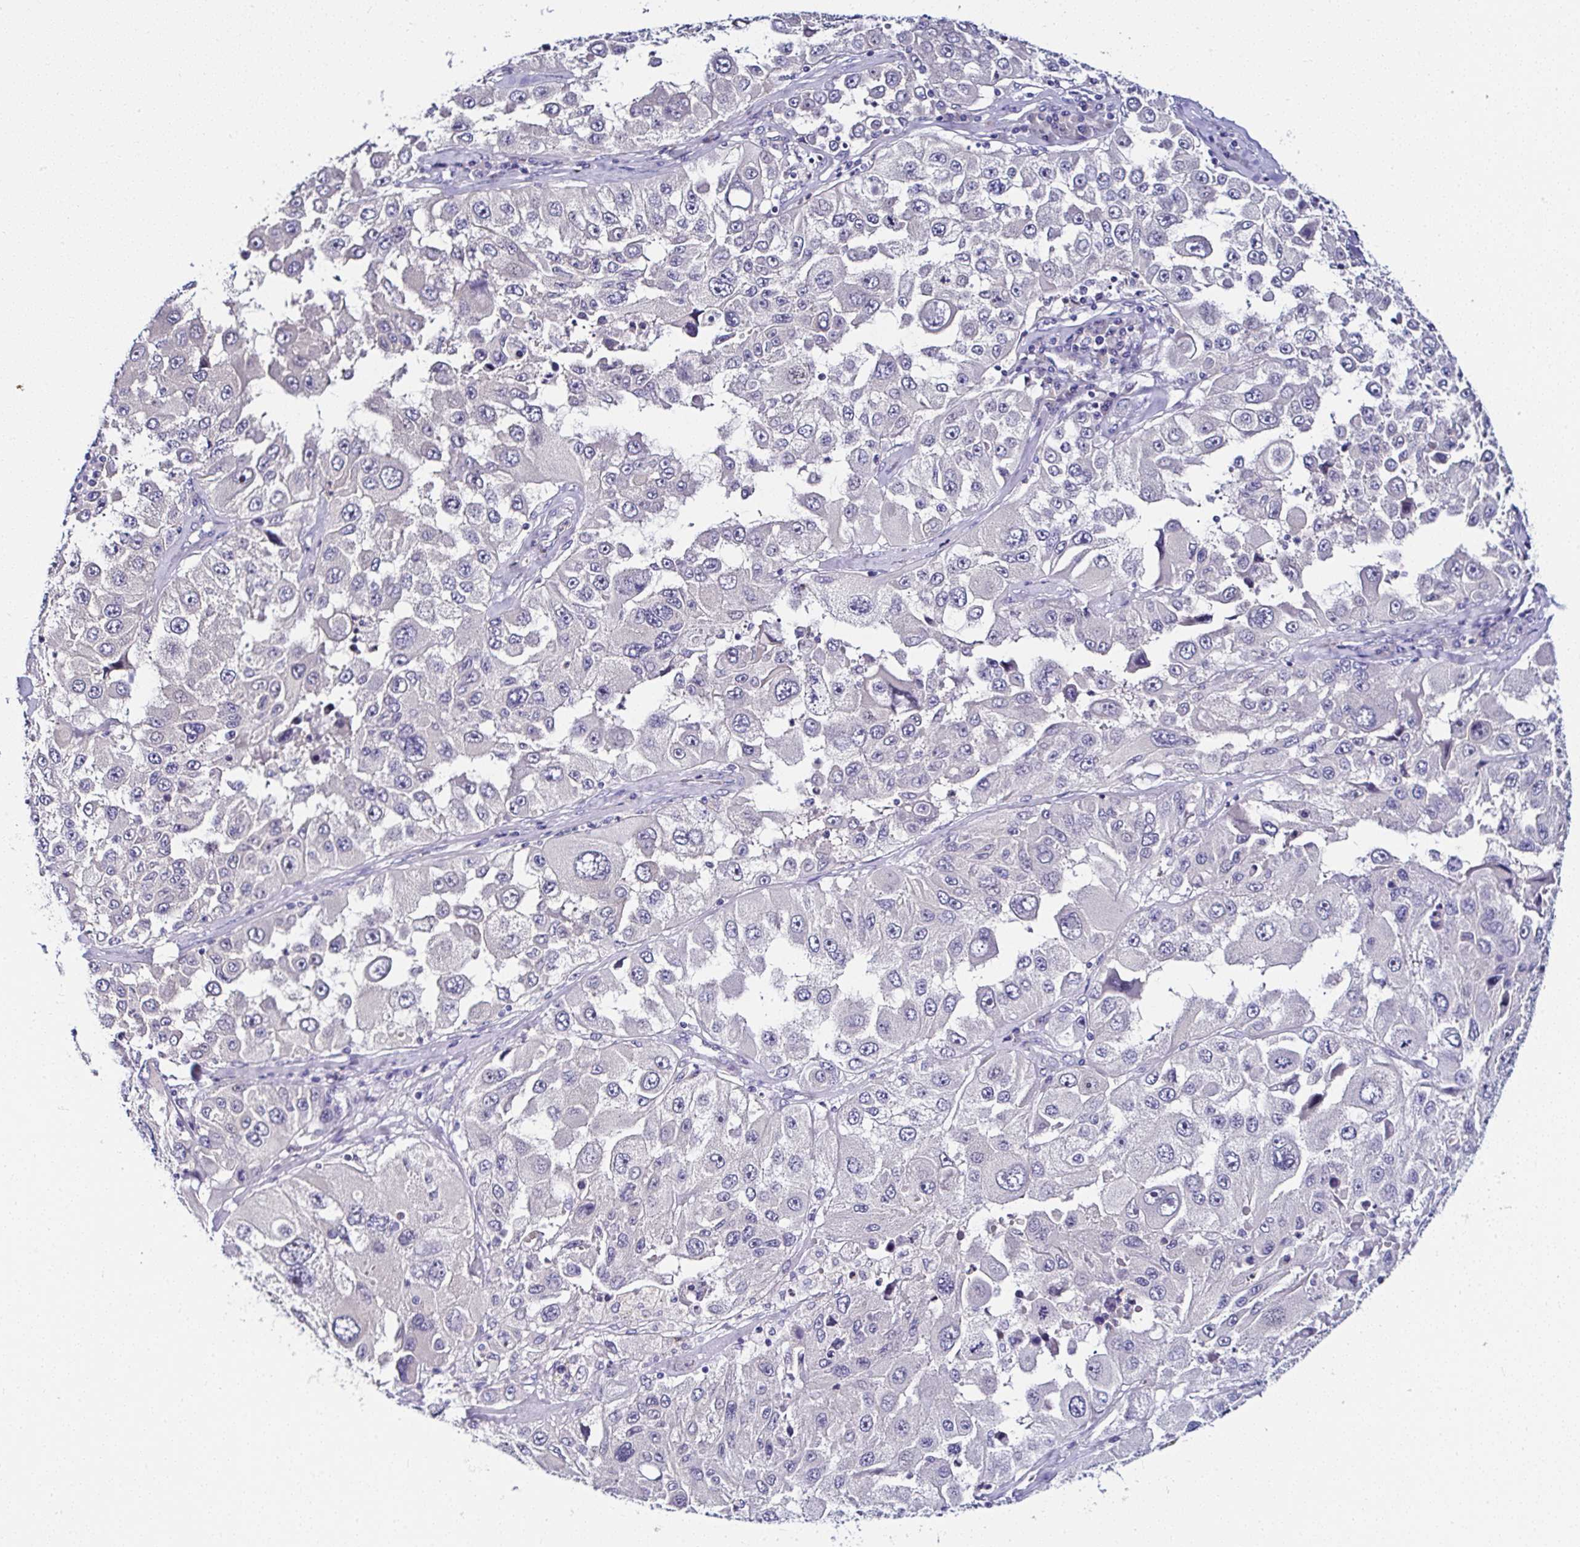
{"staining": {"intensity": "negative", "quantity": "none", "location": "none"}, "tissue": "melanoma", "cell_type": "Tumor cells", "image_type": "cancer", "snomed": [{"axis": "morphology", "description": "Malignant melanoma, Metastatic site"}, {"axis": "topography", "description": "Lymph node"}], "caption": "This is an IHC image of malignant melanoma (metastatic site). There is no positivity in tumor cells.", "gene": "DEPDC5", "patient": {"sex": "male", "age": 62}}